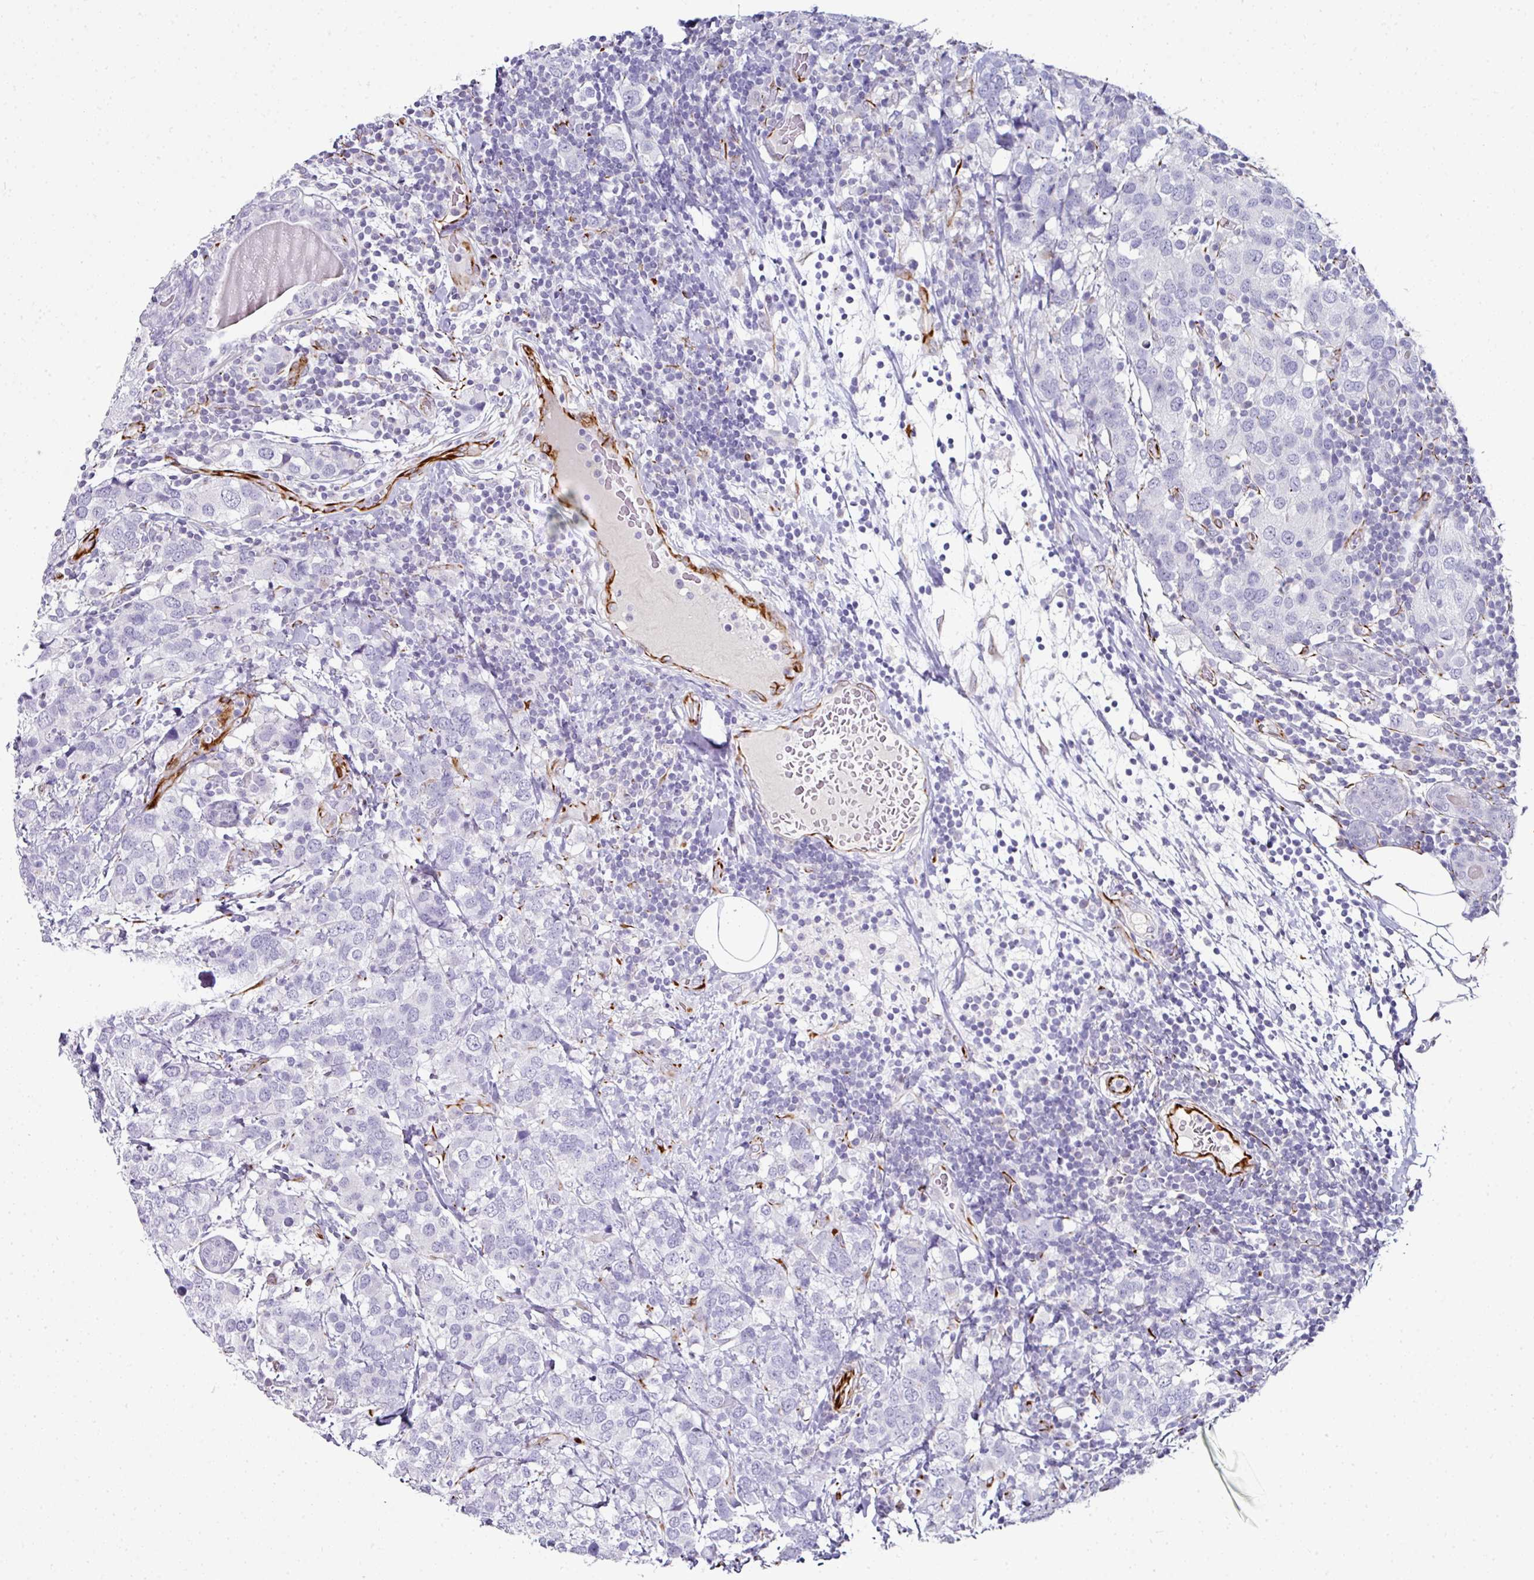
{"staining": {"intensity": "negative", "quantity": "none", "location": "none"}, "tissue": "breast cancer", "cell_type": "Tumor cells", "image_type": "cancer", "snomed": [{"axis": "morphology", "description": "Lobular carcinoma"}, {"axis": "topography", "description": "Breast"}], "caption": "High power microscopy micrograph of an immunohistochemistry photomicrograph of breast lobular carcinoma, revealing no significant expression in tumor cells.", "gene": "TMPRSS9", "patient": {"sex": "female", "age": 59}}